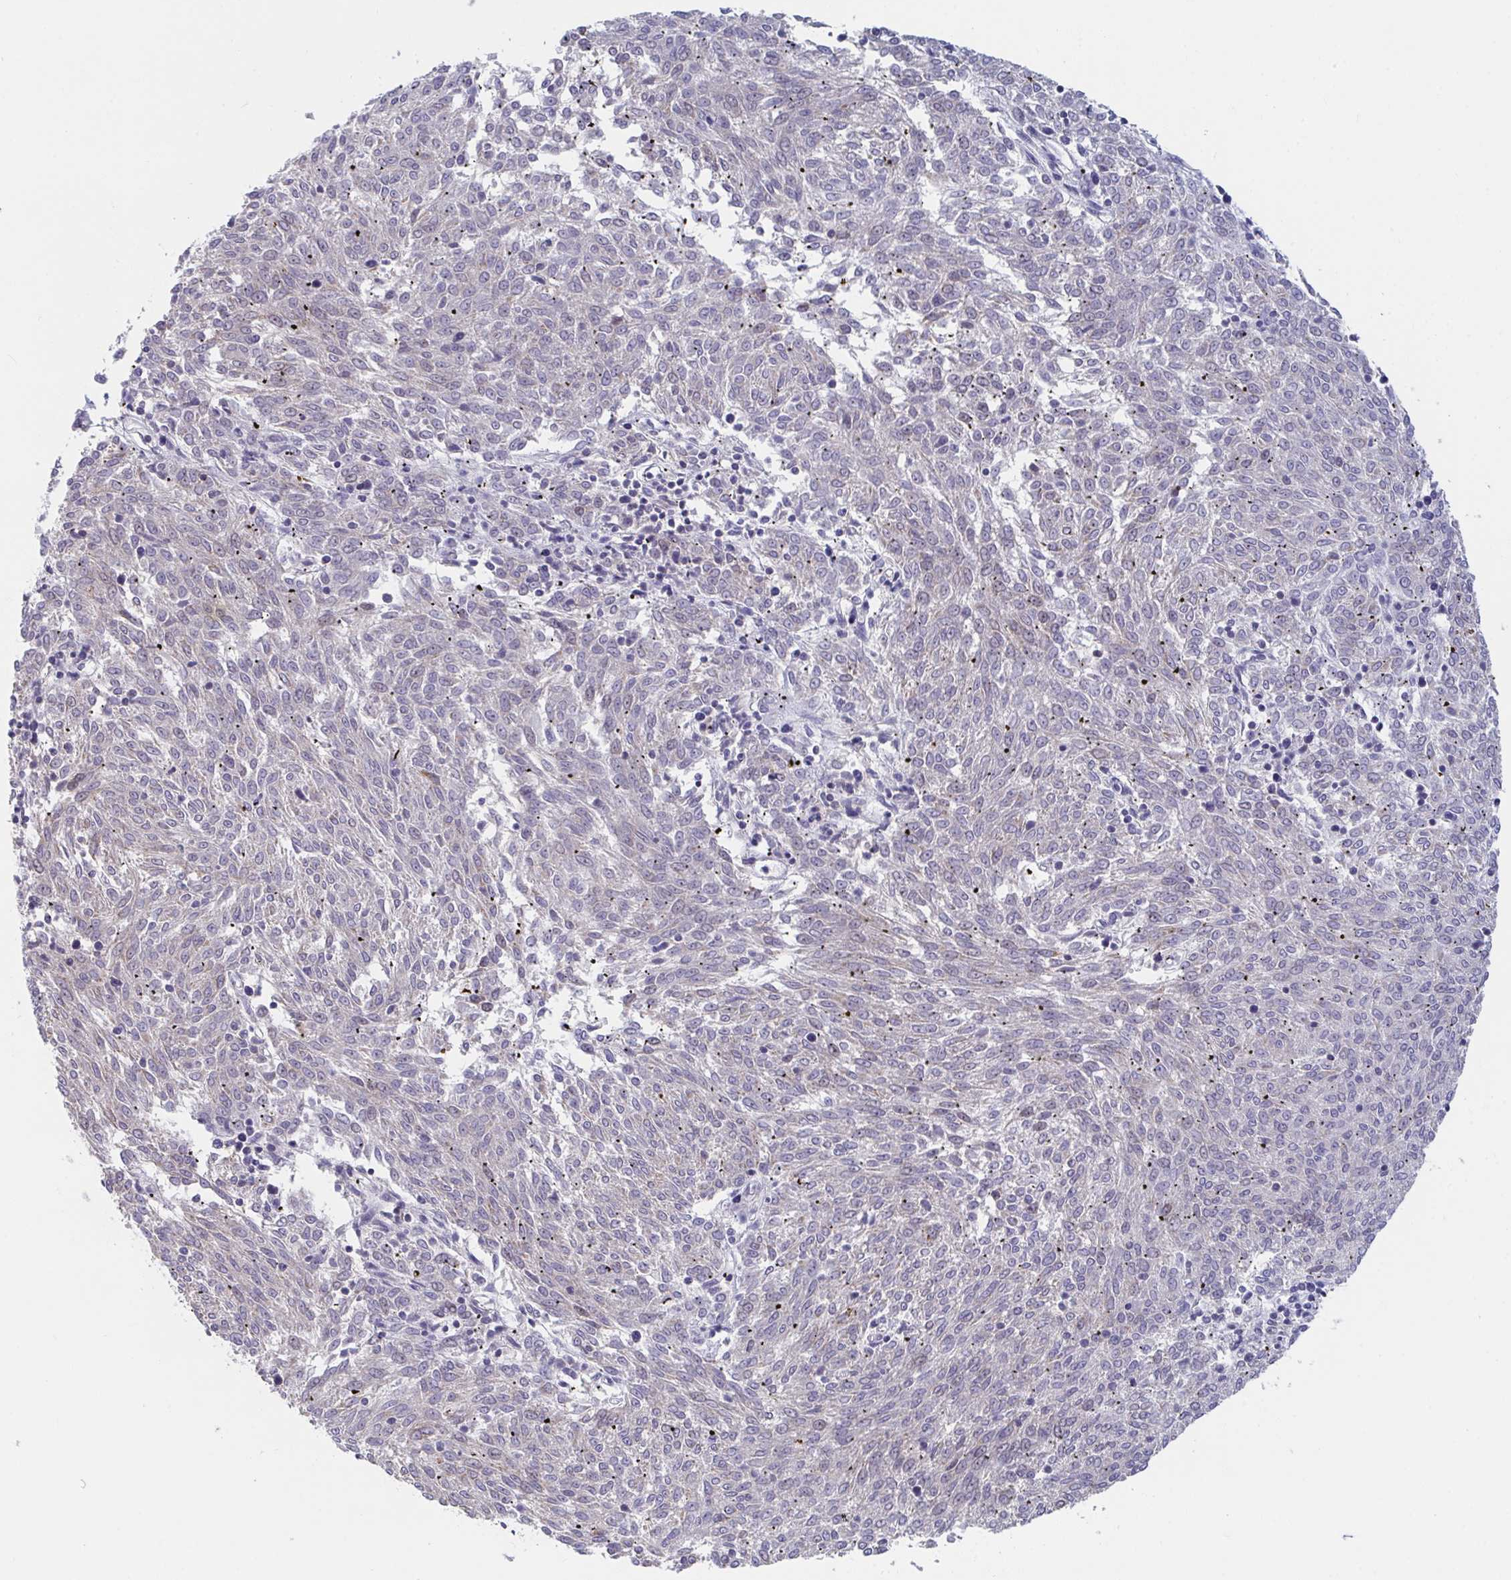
{"staining": {"intensity": "negative", "quantity": "none", "location": "none"}, "tissue": "melanoma", "cell_type": "Tumor cells", "image_type": "cancer", "snomed": [{"axis": "morphology", "description": "Malignant melanoma, NOS"}, {"axis": "topography", "description": "Skin"}], "caption": "Immunohistochemistry (IHC) histopathology image of malignant melanoma stained for a protein (brown), which reveals no staining in tumor cells. (Brightfield microscopy of DAB (3,3'-diaminobenzidine) immunohistochemistry (IHC) at high magnification).", "gene": "FAM156B", "patient": {"sex": "female", "age": 72}}